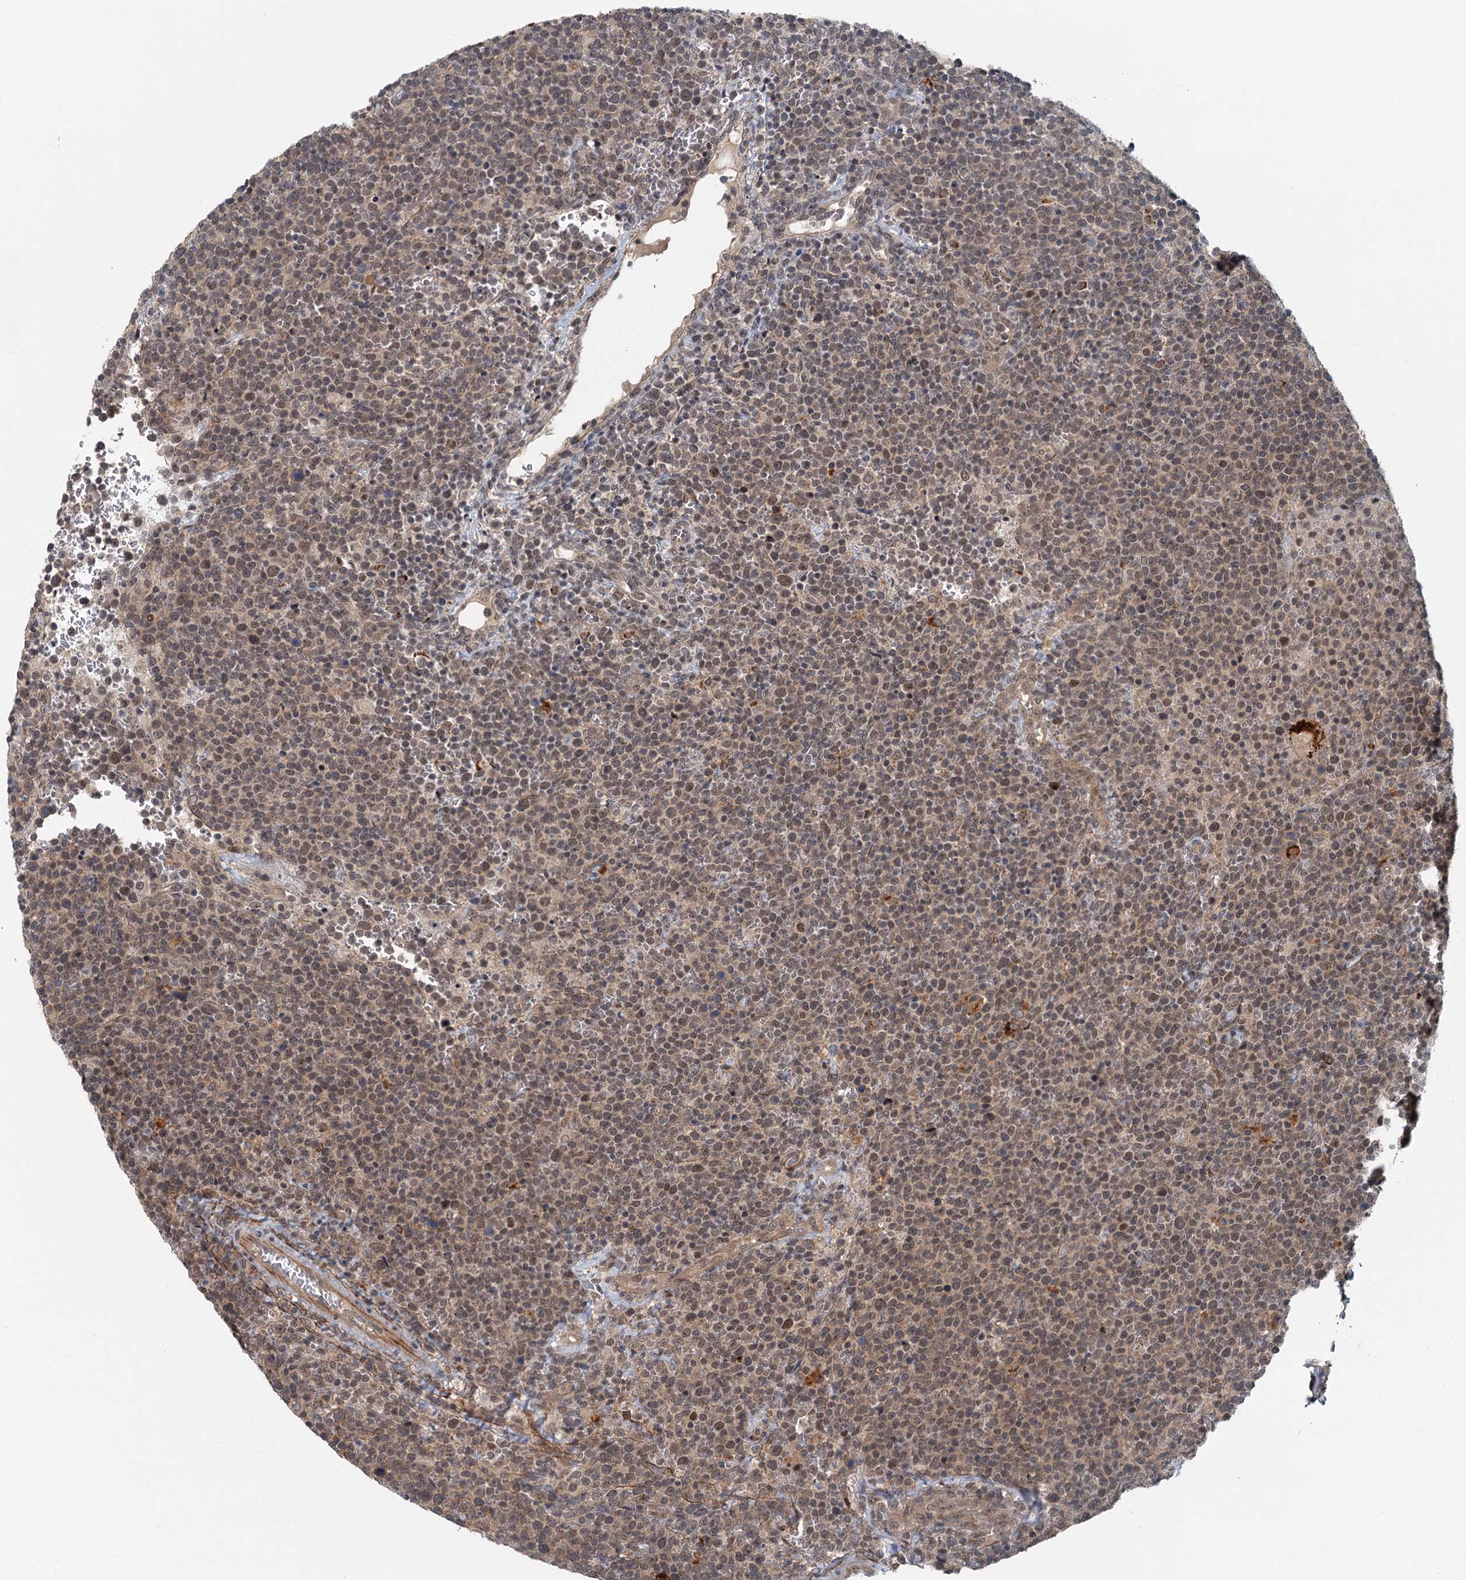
{"staining": {"intensity": "moderate", "quantity": ">75%", "location": "nuclear"}, "tissue": "lymphoma", "cell_type": "Tumor cells", "image_type": "cancer", "snomed": [{"axis": "morphology", "description": "Malignant lymphoma, non-Hodgkin's type, High grade"}, {"axis": "topography", "description": "Lymph node"}], "caption": "An image of human high-grade malignant lymphoma, non-Hodgkin's type stained for a protein reveals moderate nuclear brown staining in tumor cells.", "gene": "TAS2R42", "patient": {"sex": "male", "age": 61}}